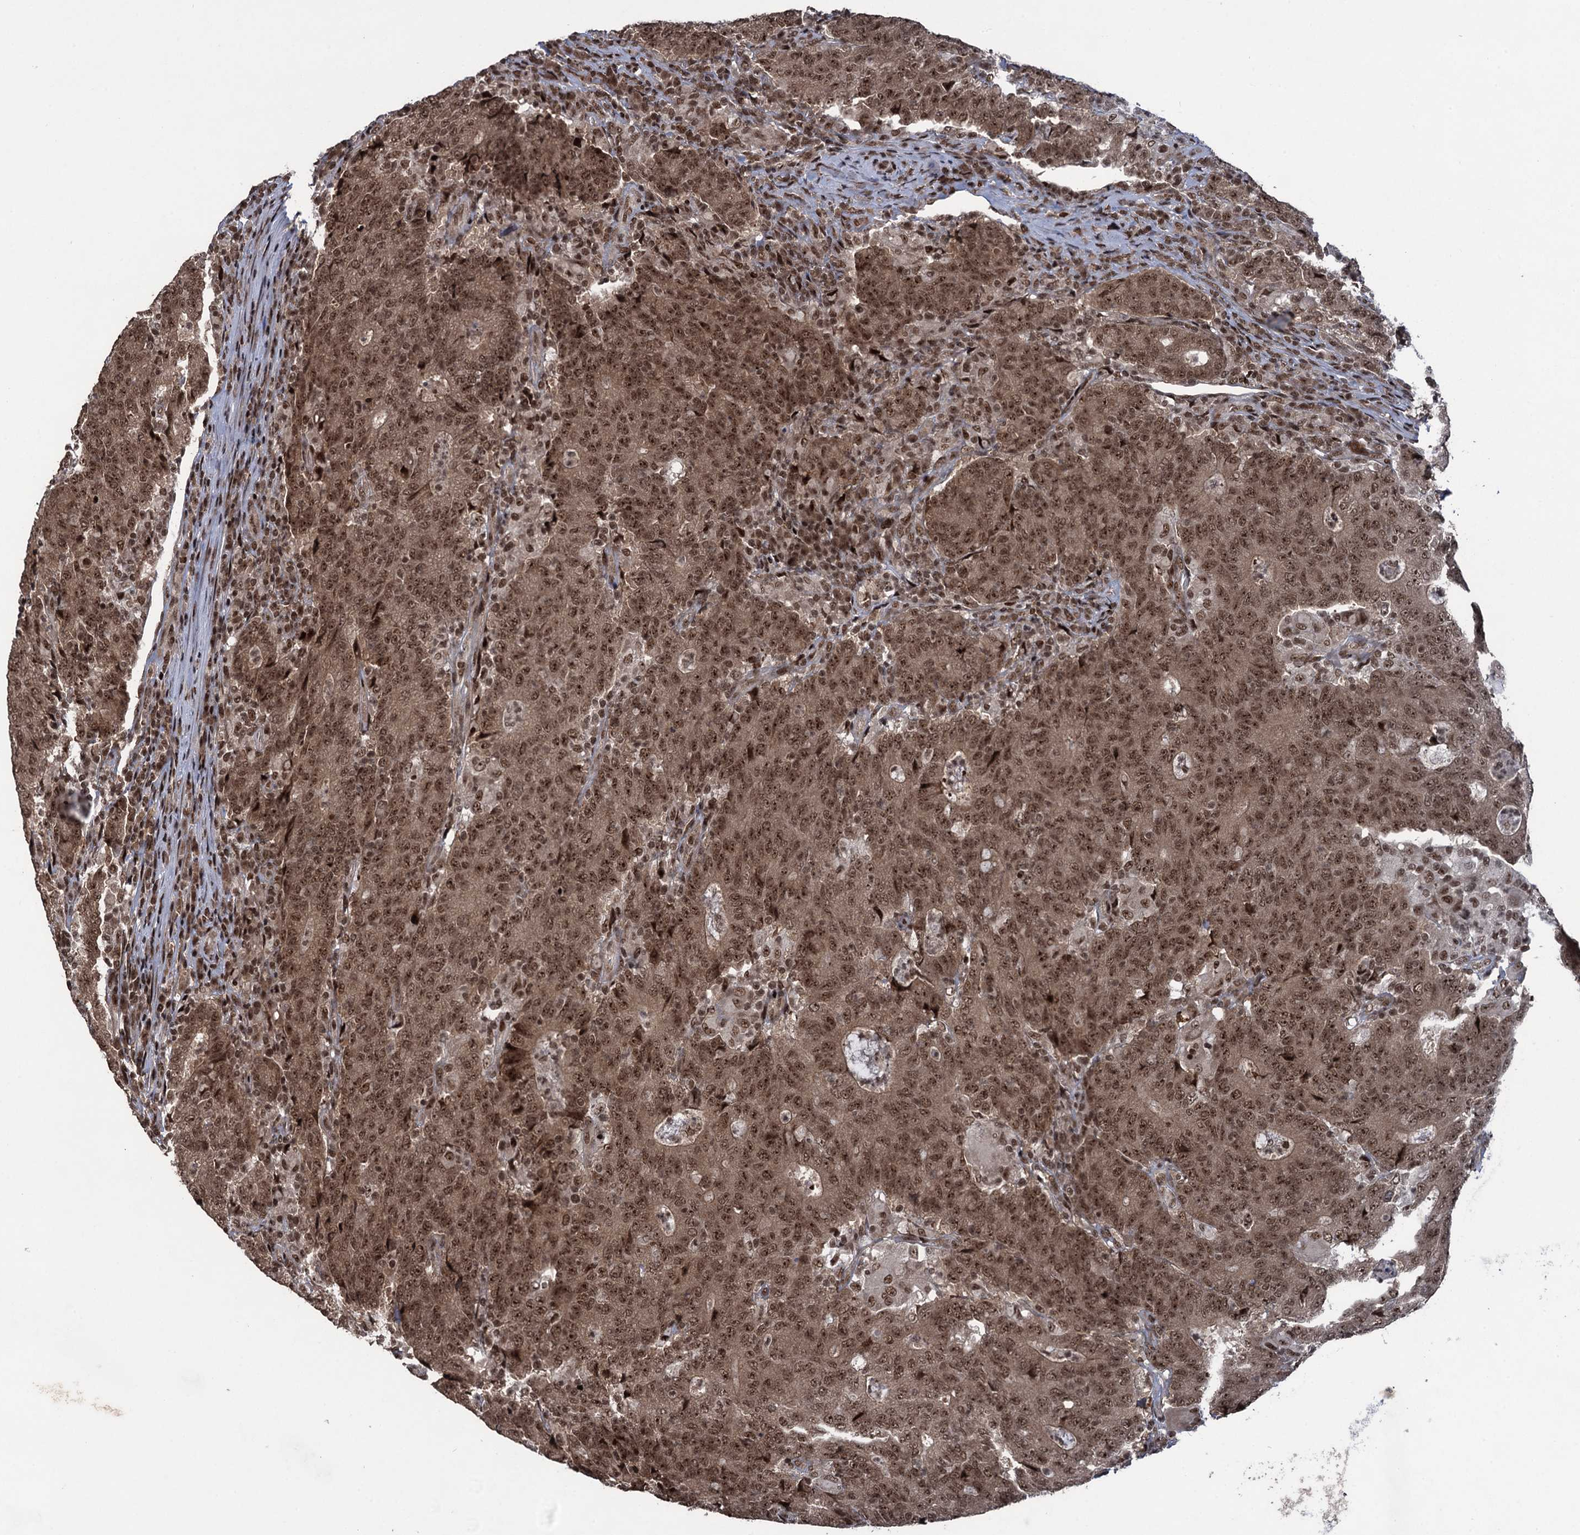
{"staining": {"intensity": "moderate", "quantity": ">75%", "location": "cytoplasmic/membranous,nuclear"}, "tissue": "colorectal cancer", "cell_type": "Tumor cells", "image_type": "cancer", "snomed": [{"axis": "morphology", "description": "Adenocarcinoma, NOS"}, {"axis": "topography", "description": "Colon"}], "caption": "IHC micrograph of neoplastic tissue: human colorectal cancer (adenocarcinoma) stained using immunohistochemistry (IHC) displays medium levels of moderate protein expression localized specifically in the cytoplasmic/membranous and nuclear of tumor cells, appearing as a cytoplasmic/membranous and nuclear brown color.", "gene": "ZNF169", "patient": {"sex": "female", "age": 75}}